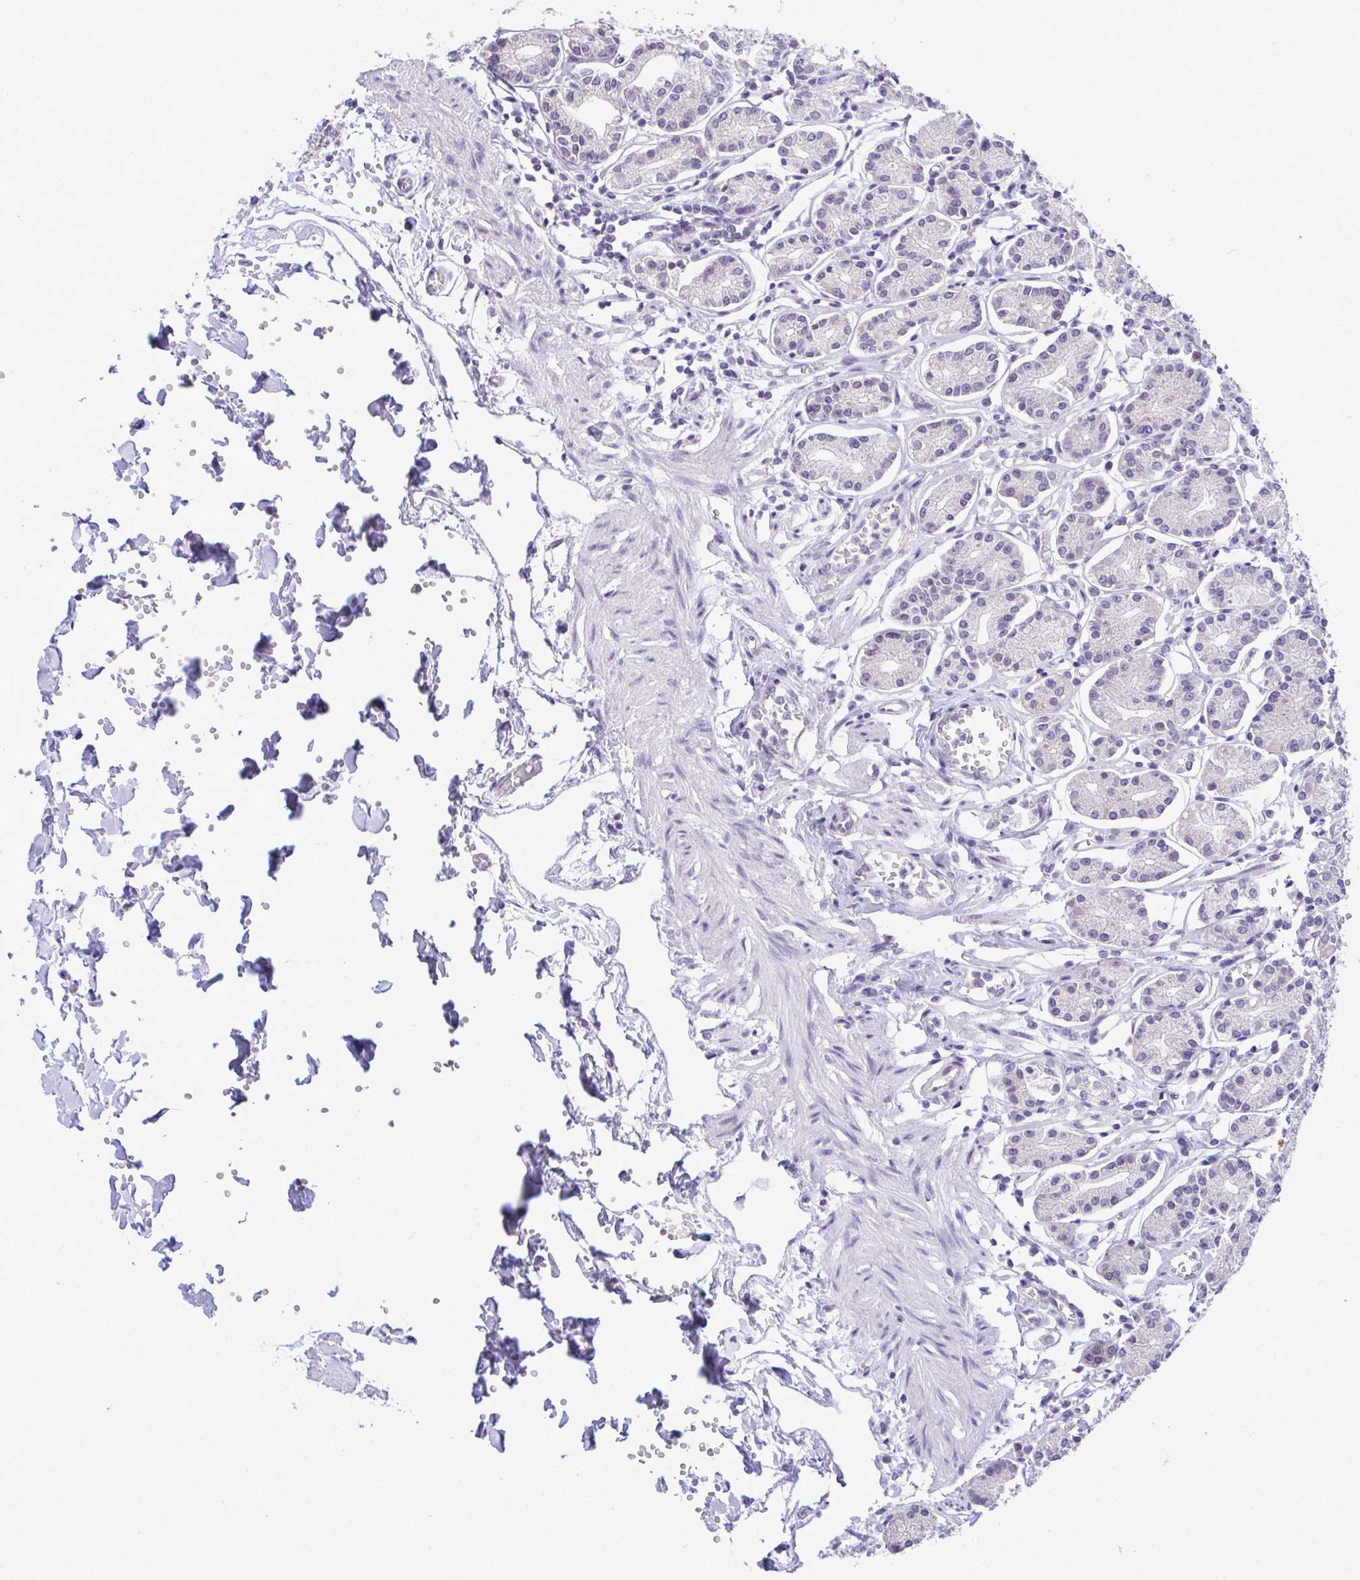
{"staining": {"intensity": "negative", "quantity": "none", "location": "none"}, "tissue": "stomach", "cell_type": "Glandular cells", "image_type": "normal", "snomed": [{"axis": "morphology", "description": "Normal tissue, NOS"}, {"axis": "topography", "description": "Stomach"}], "caption": "This is an IHC photomicrograph of unremarkable human stomach. There is no staining in glandular cells.", "gene": "PIGK", "patient": {"sex": "female", "age": 62}}